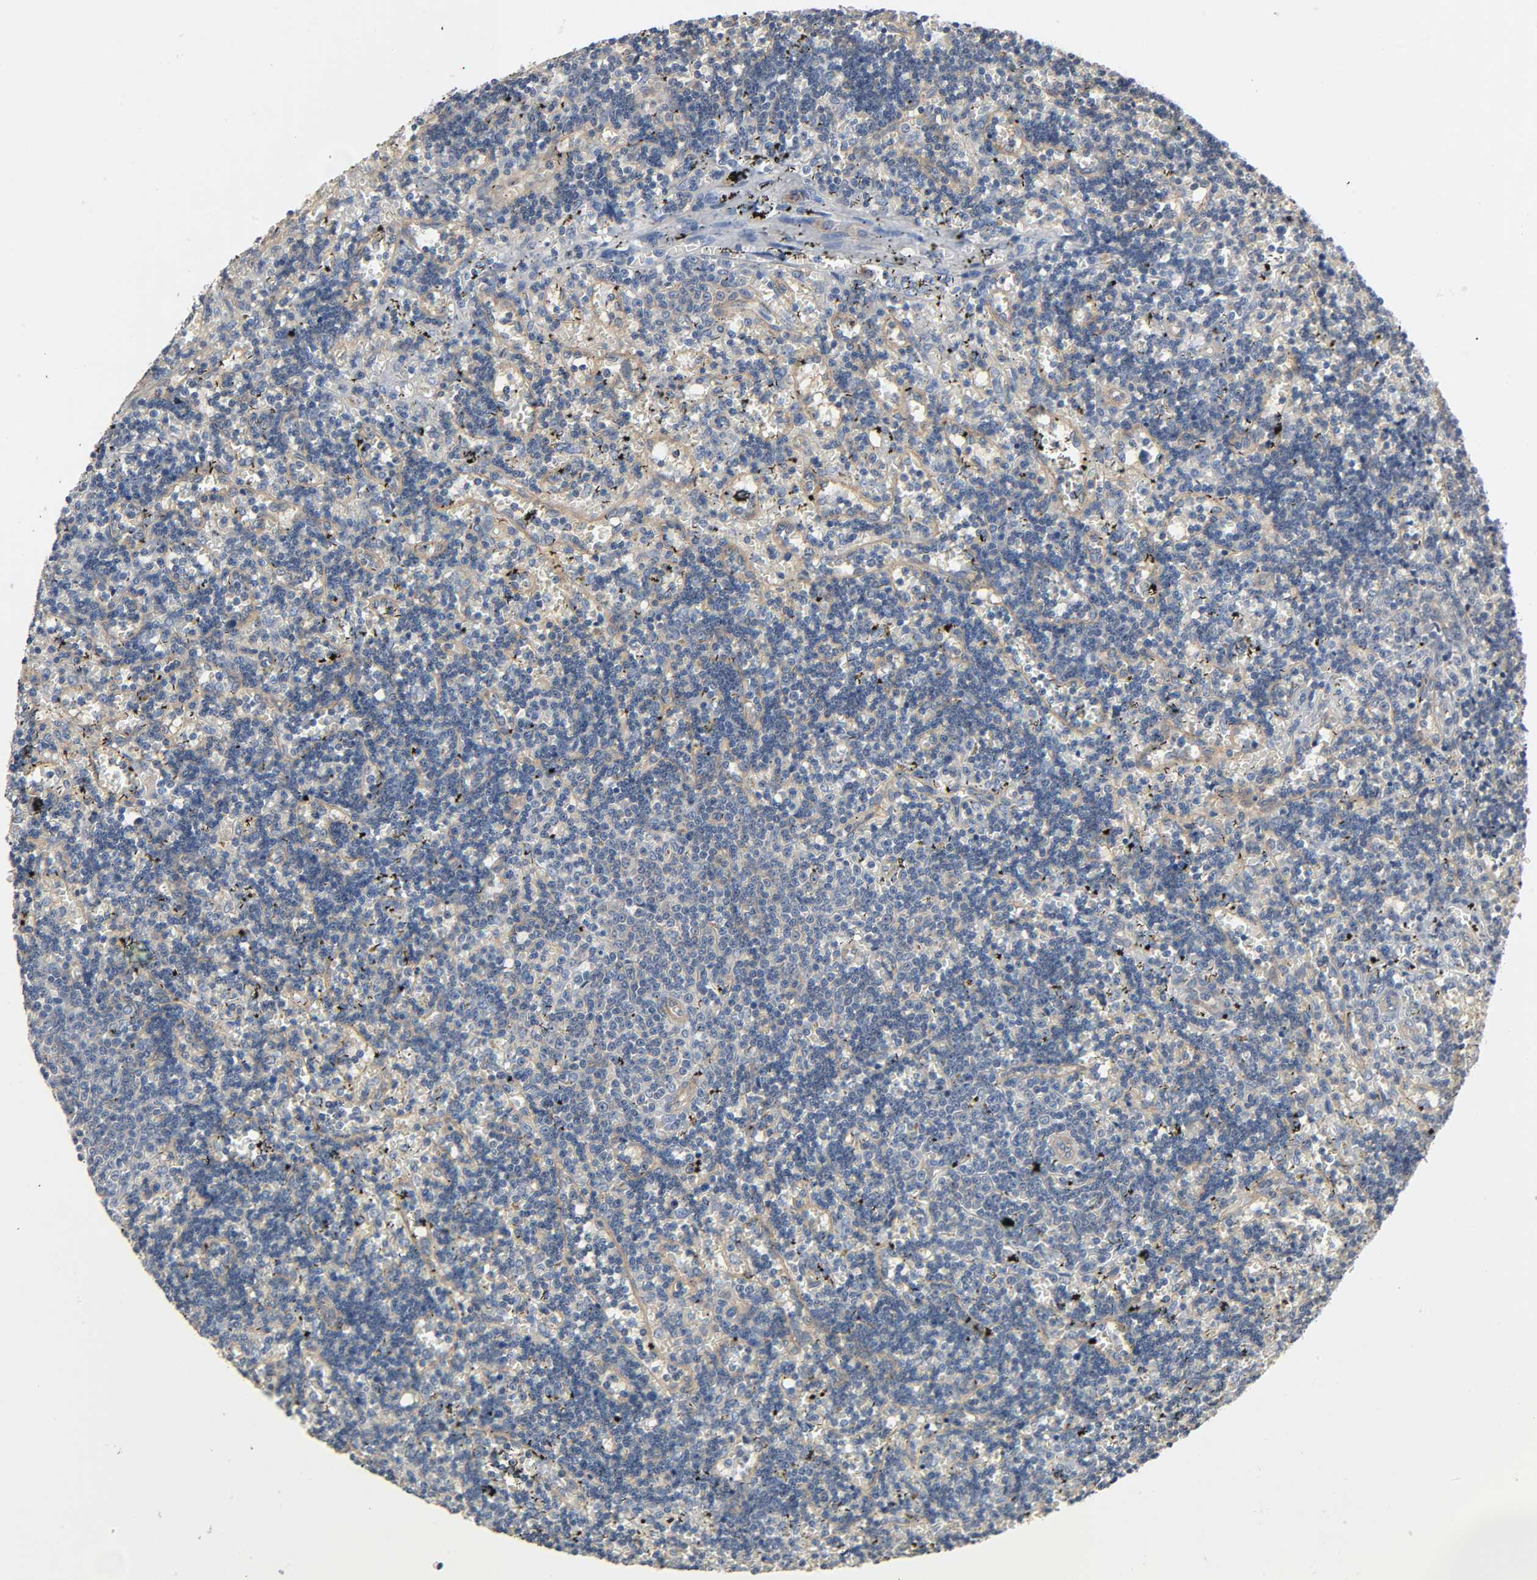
{"staining": {"intensity": "weak", "quantity": "25%-75%", "location": "cytoplasmic/membranous"}, "tissue": "lymphoma", "cell_type": "Tumor cells", "image_type": "cancer", "snomed": [{"axis": "morphology", "description": "Malignant lymphoma, non-Hodgkin's type, Low grade"}, {"axis": "topography", "description": "Spleen"}], "caption": "This image shows immunohistochemistry staining of low-grade malignant lymphoma, non-Hodgkin's type, with low weak cytoplasmic/membranous staining in about 25%-75% of tumor cells.", "gene": "ARPC1A", "patient": {"sex": "male", "age": 60}}